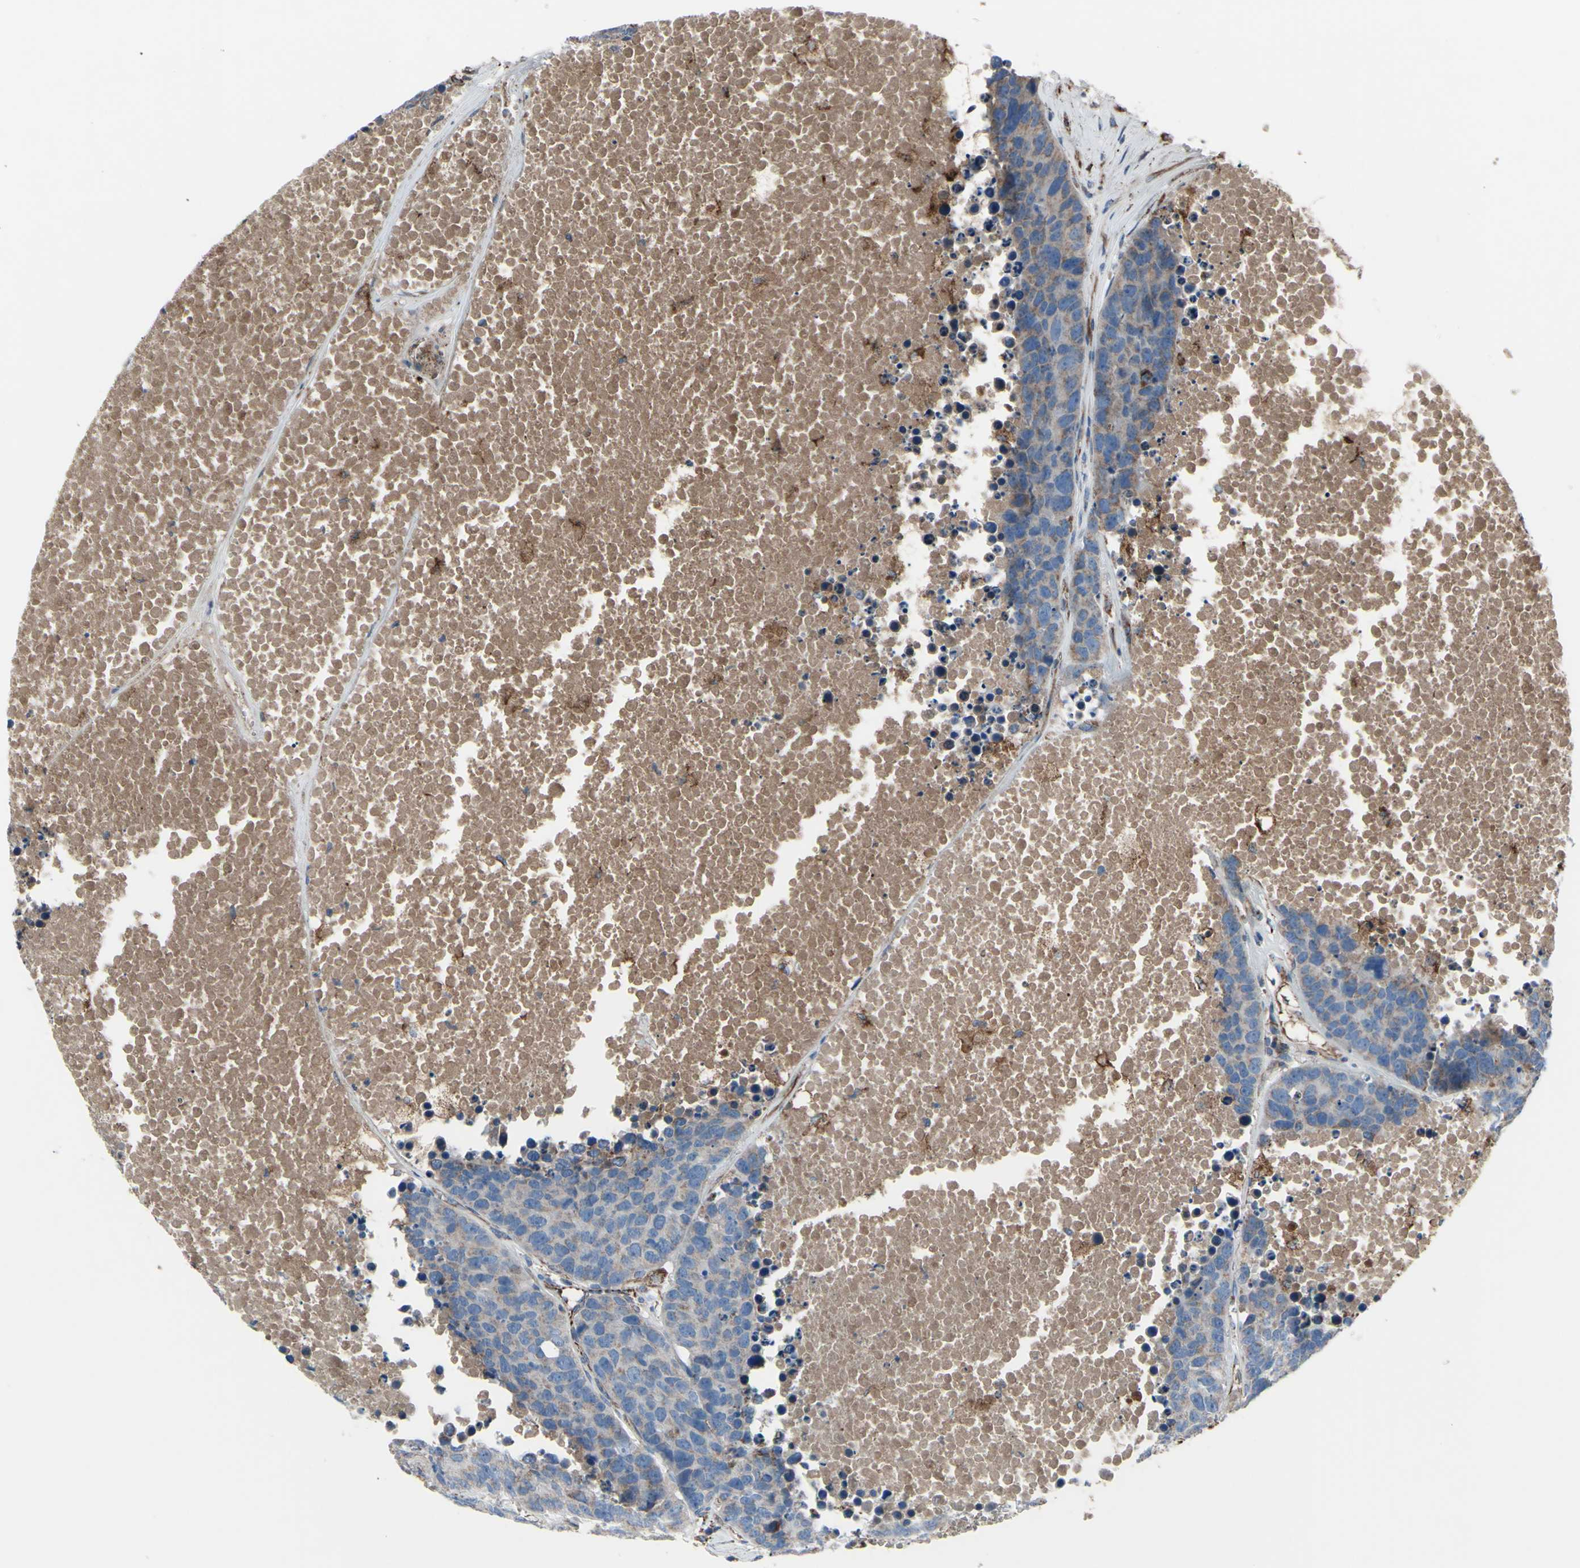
{"staining": {"intensity": "weak", "quantity": ">75%", "location": "cytoplasmic/membranous"}, "tissue": "carcinoid", "cell_type": "Tumor cells", "image_type": "cancer", "snomed": [{"axis": "morphology", "description": "Carcinoid, malignant, NOS"}, {"axis": "topography", "description": "Lung"}], "caption": "Immunohistochemical staining of carcinoid displays low levels of weak cytoplasmic/membranous positivity in approximately >75% of tumor cells.", "gene": "EMC7", "patient": {"sex": "male", "age": 60}}